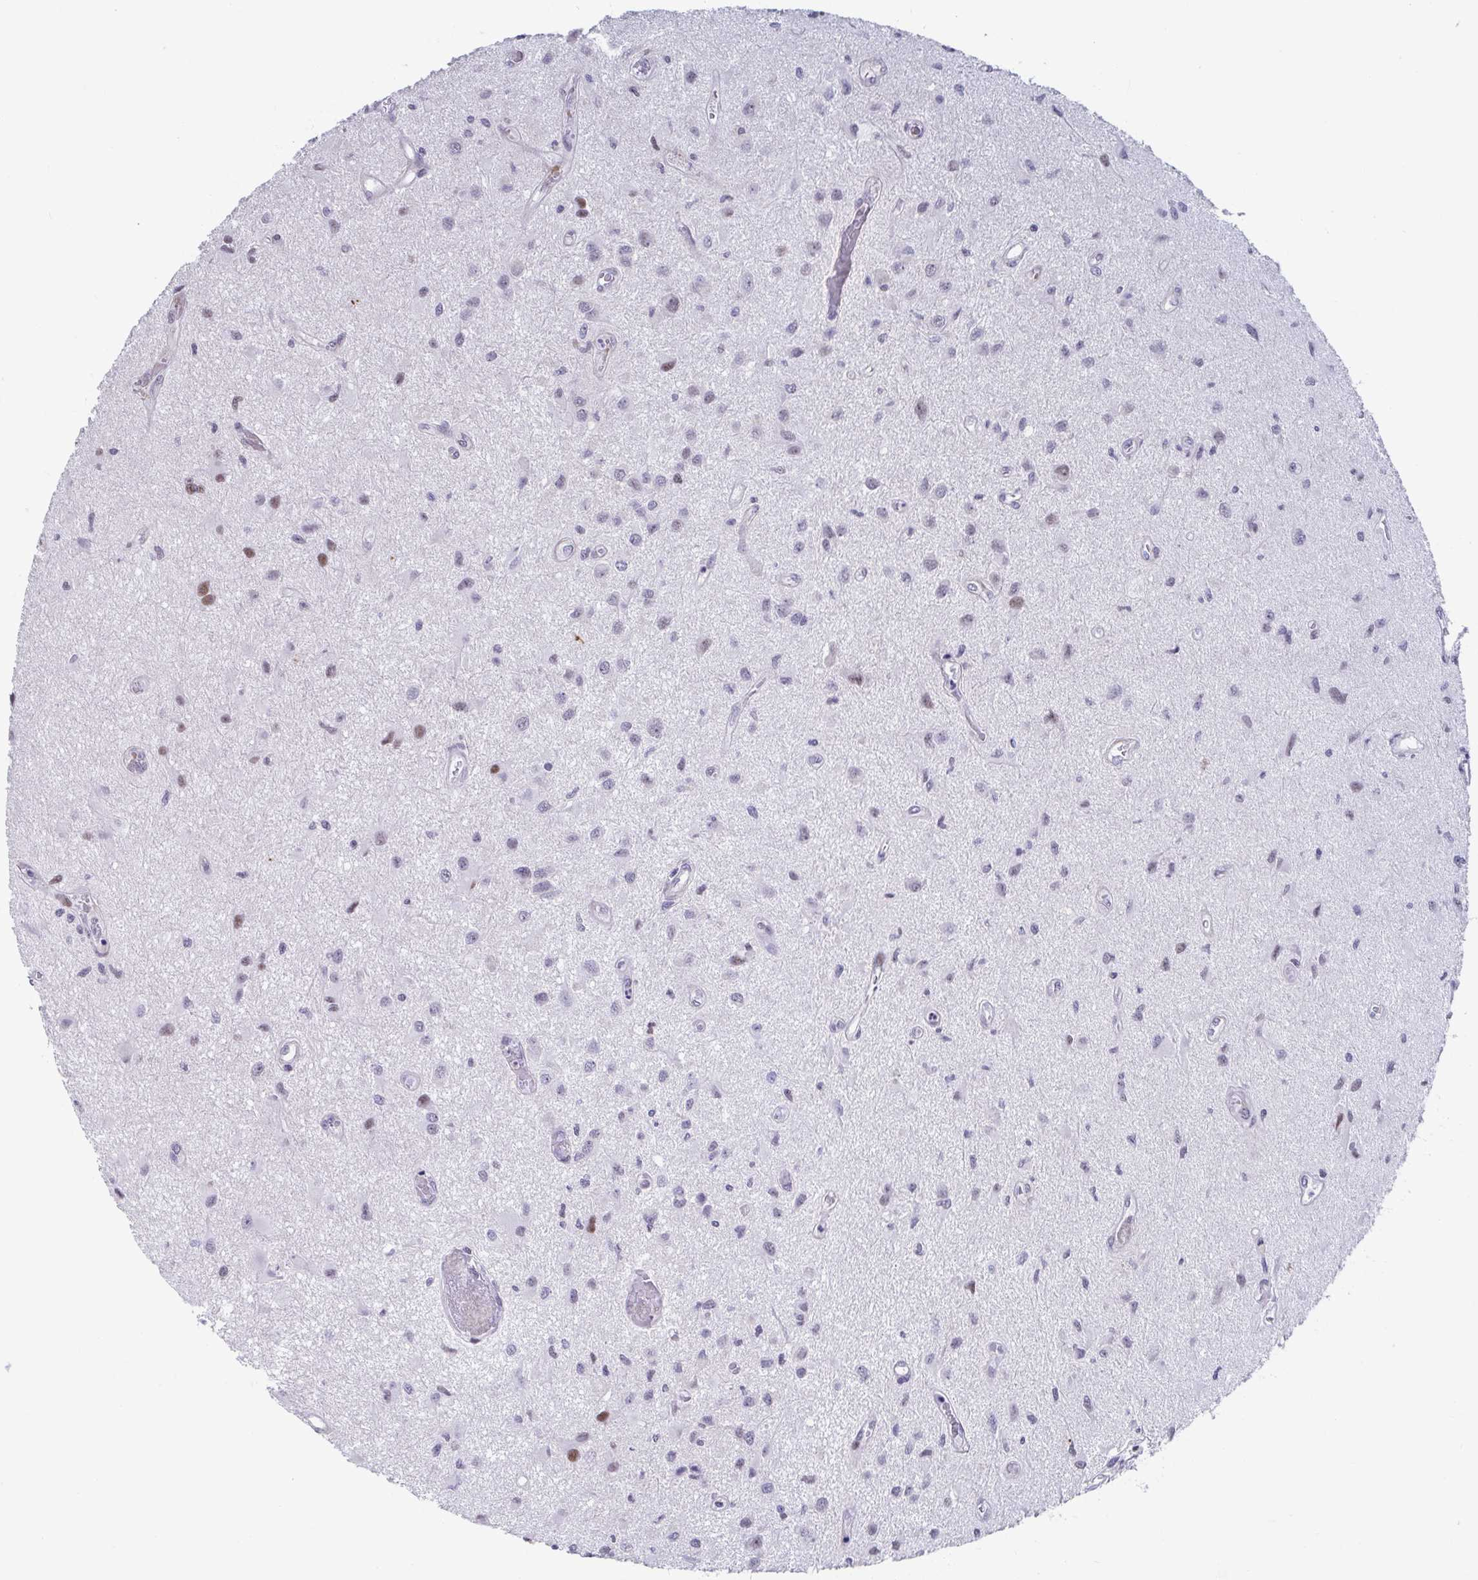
{"staining": {"intensity": "negative", "quantity": "none", "location": "none"}, "tissue": "glioma", "cell_type": "Tumor cells", "image_type": "cancer", "snomed": [{"axis": "morphology", "description": "Glioma, malignant, High grade"}, {"axis": "topography", "description": "Brain"}], "caption": "The IHC histopathology image has no significant staining in tumor cells of malignant high-grade glioma tissue.", "gene": "WDR72", "patient": {"sex": "male", "age": 67}}